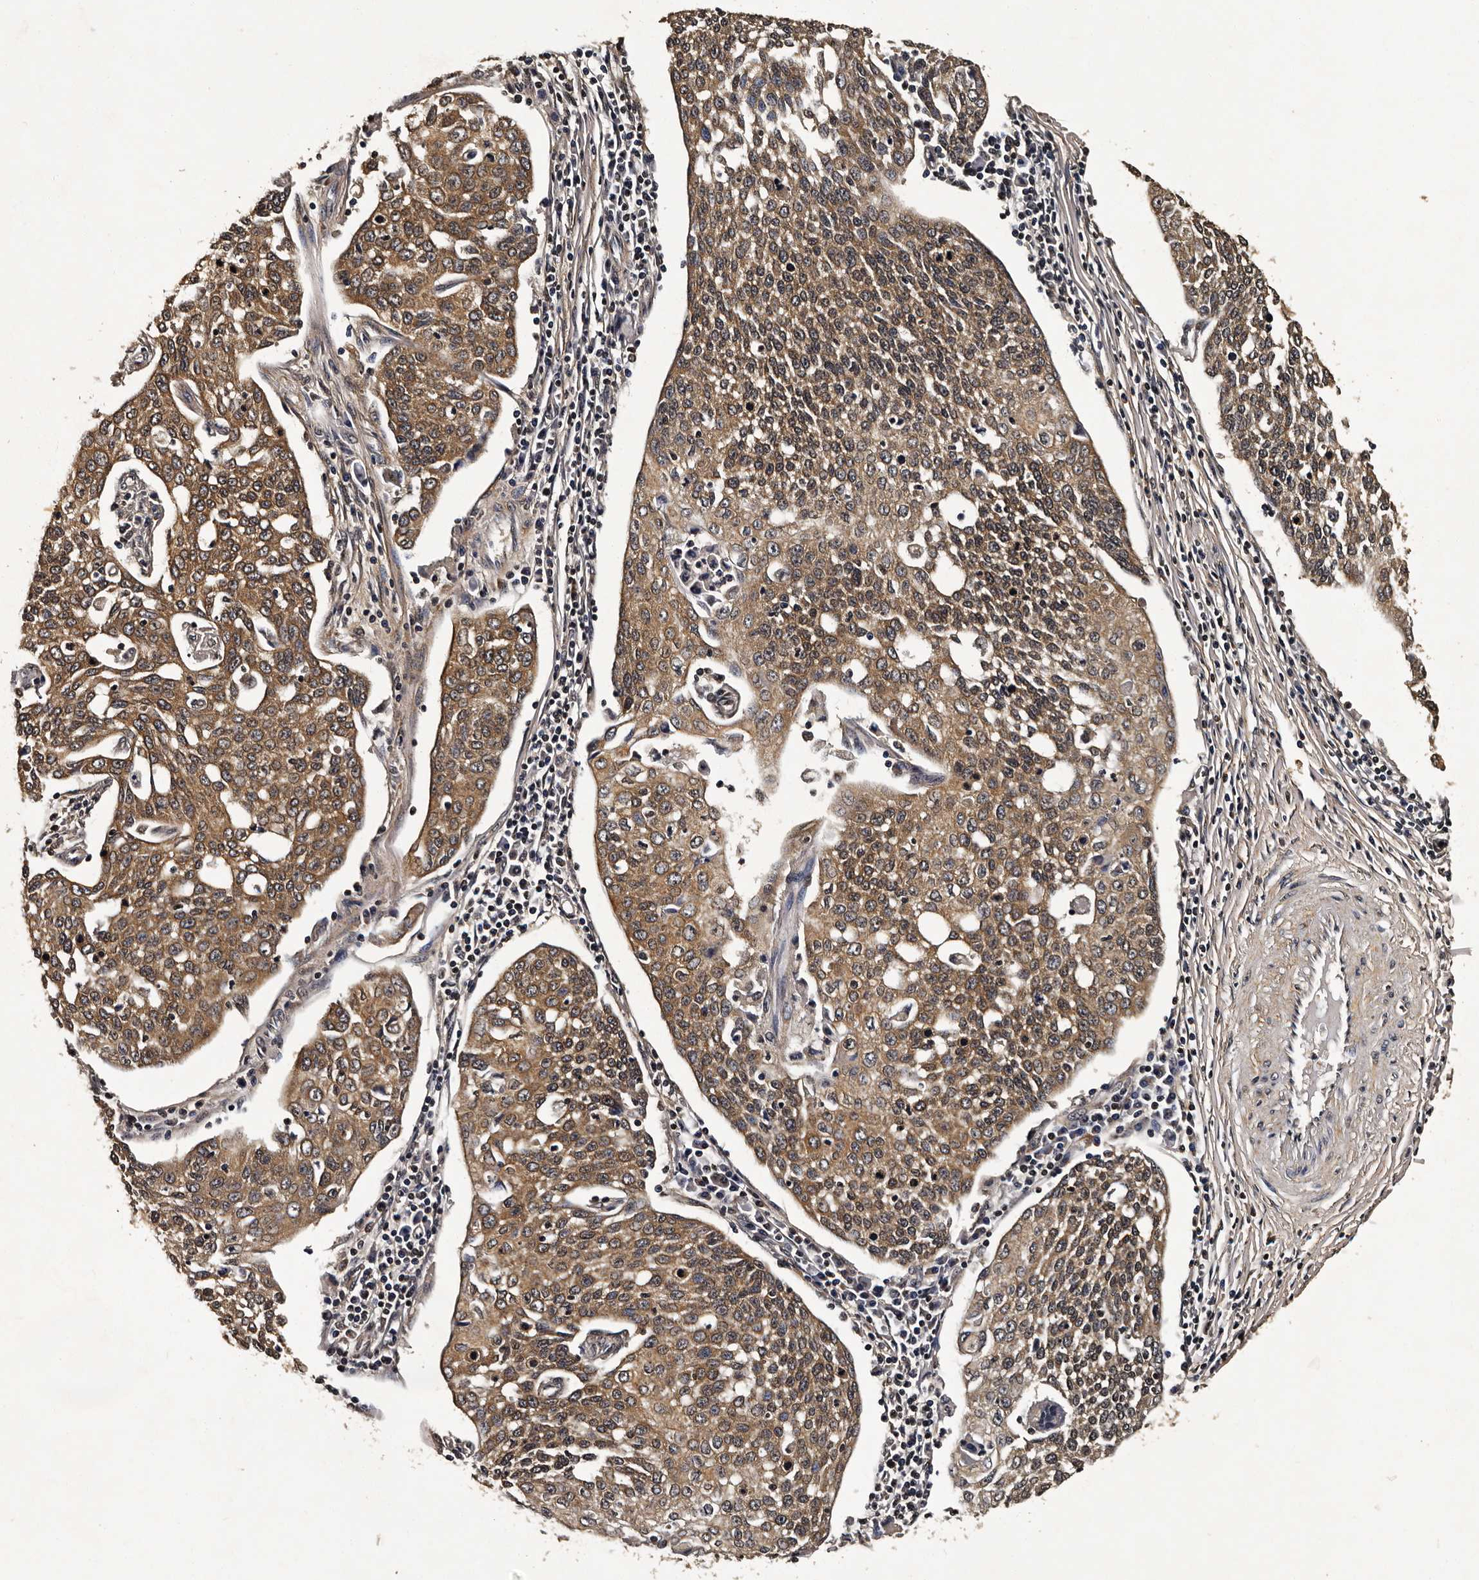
{"staining": {"intensity": "moderate", "quantity": ">75%", "location": "cytoplasmic/membranous"}, "tissue": "cervical cancer", "cell_type": "Tumor cells", "image_type": "cancer", "snomed": [{"axis": "morphology", "description": "Squamous cell carcinoma, NOS"}, {"axis": "topography", "description": "Cervix"}], "caption": "This micrograph displays IHC staining of cervical cancer (squamous cell carcinoma), with medium moderate cytoplasmic/membranous positivity in about >75% of tumor cells.", "gene": "CPNE3", "patient": {"sex": "female", "age": 34}}